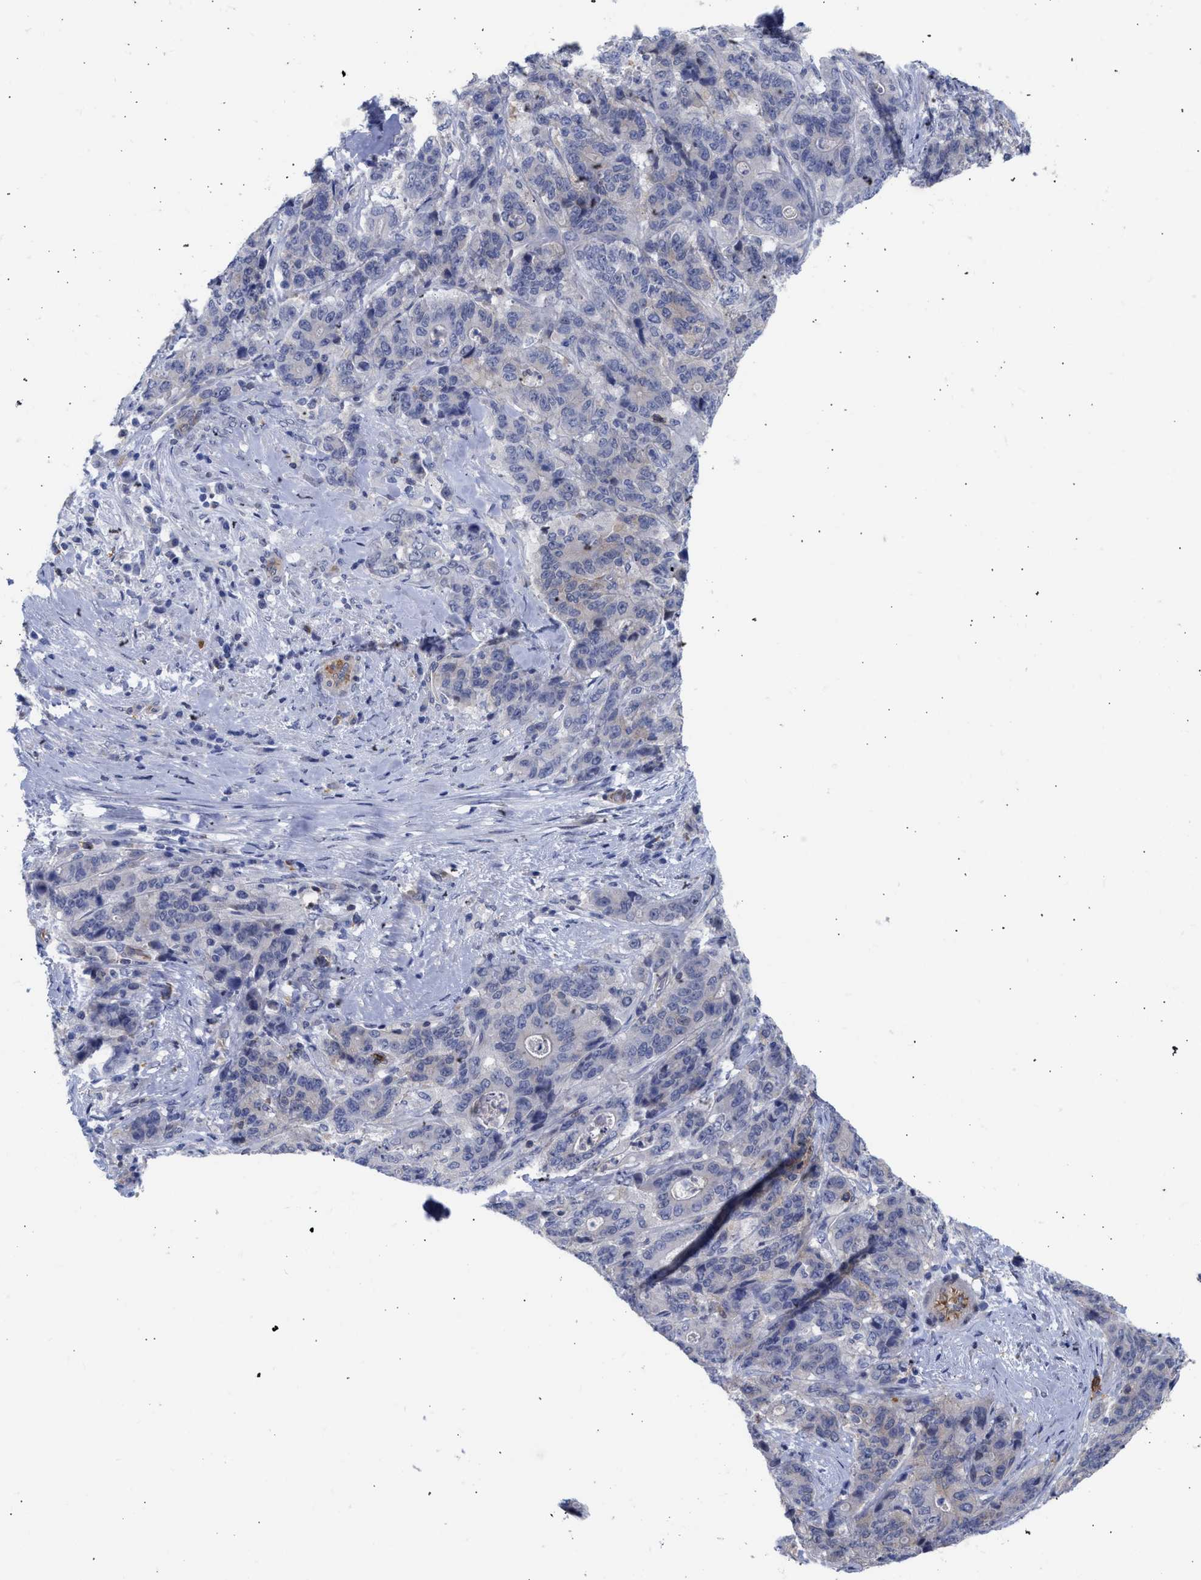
{"staining": {"intensity": "negative", "quantity": "none", "location": "none"}, "tissue": "stomach cancer", "cell_type": "Tumor cells", "image_type": "cancer", "snomed": [{"axis": "morphology", "description": "Adenocarcinoma, NOS"}, {"axis": "topography", "description": "Stomach"}], "caption": "IHC photomicrograph of neoplastic tissue: human adenocarcinoma (stomach) stained with DAB (3,3'-diaminobenzidine) demonstrates no significant protein expression in tumor cells. The staining was performed using DAB (3,3'-diaminobenzidine) to visualize the protein expression in brown, while the nuclei were stained in blue with hematoxylin (Magnification: 20x).", "gene": "THRA", "patient": {"sex": "female", "age": 73}}